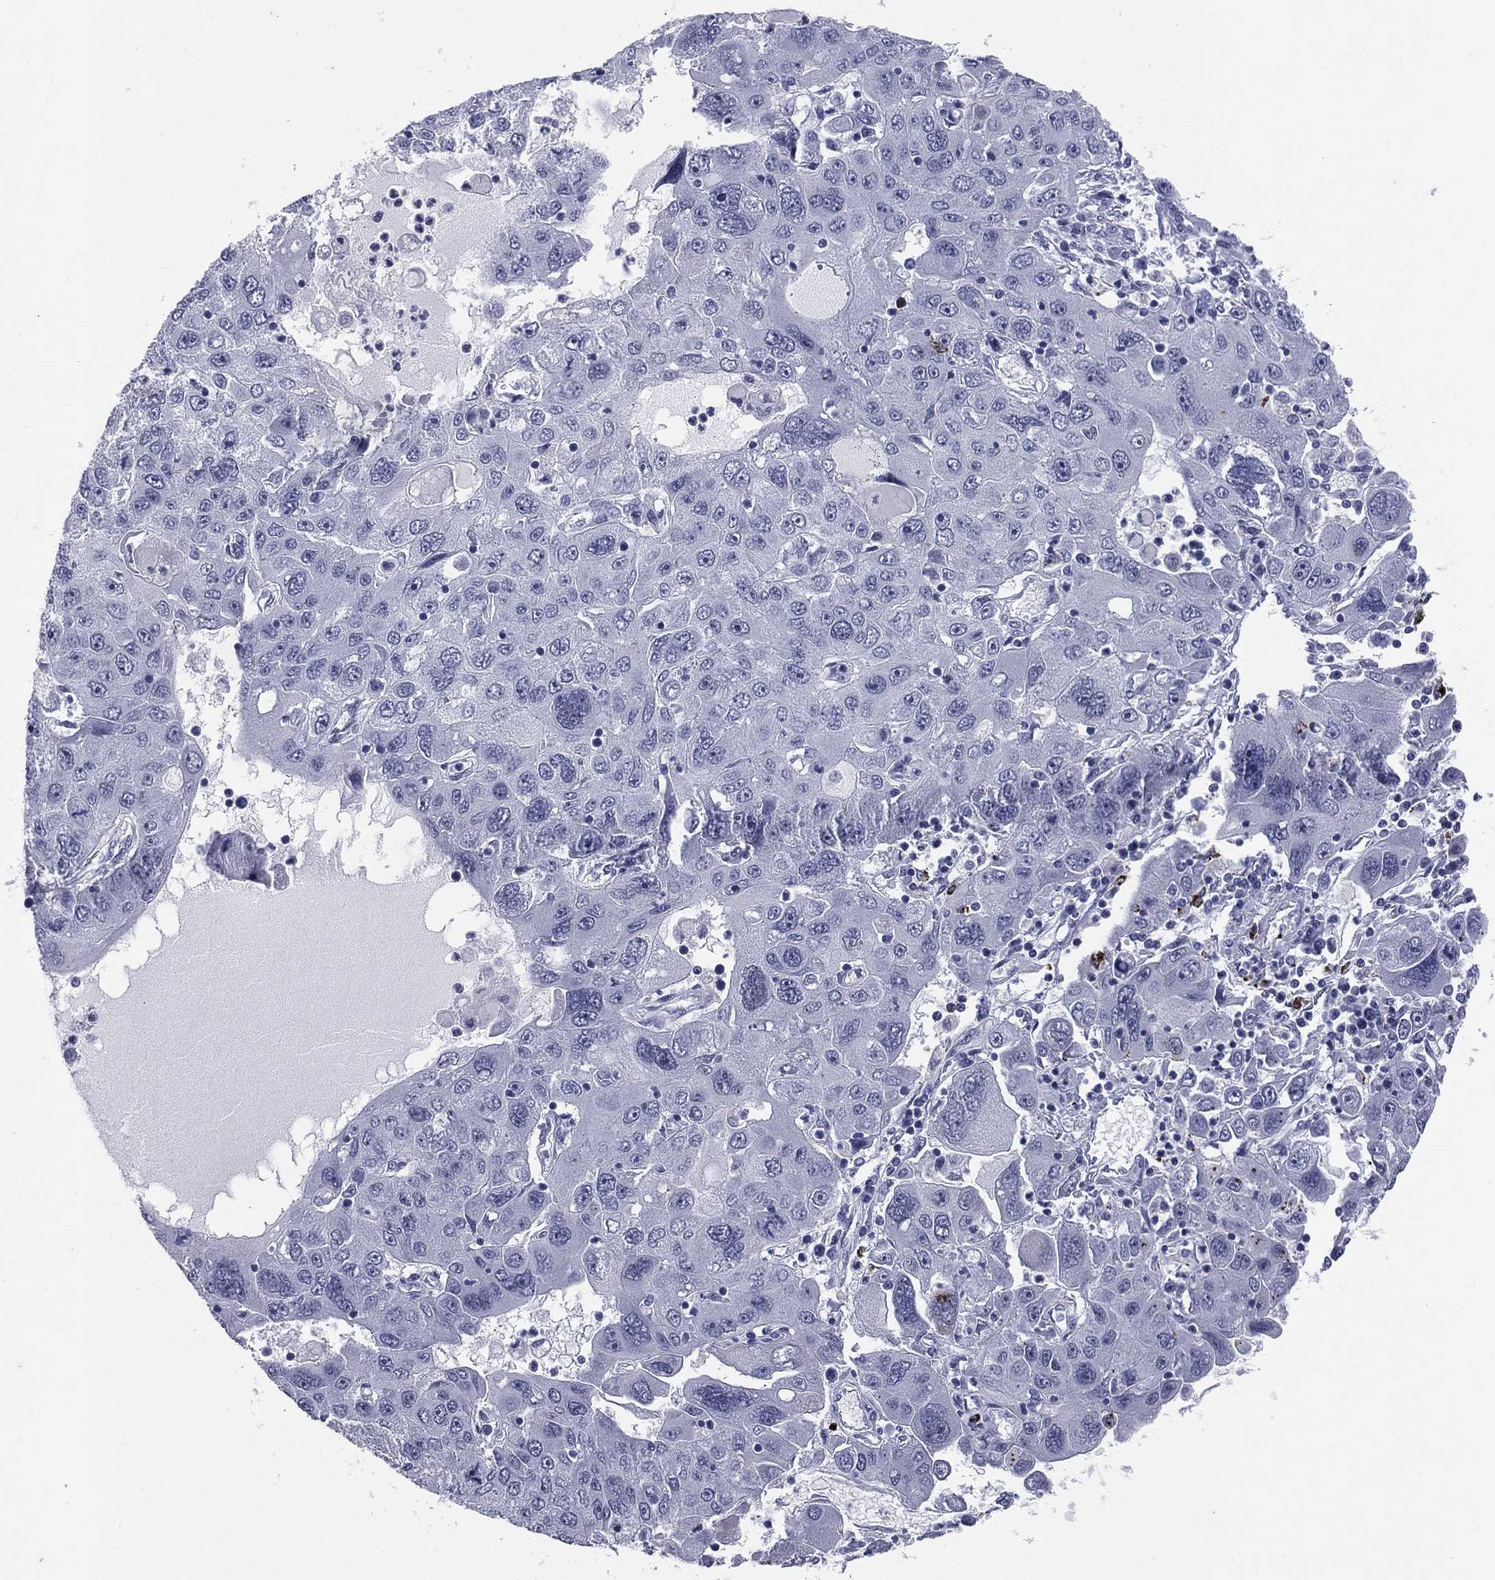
{"staining": {"intensity": "negative", "quantity": "none", "location": "none"}, "tissue": "stomach cancer", "cell_type": "Tumor cells", "image_type": "cancer", "snomed": [{"axis": "morphology", "description": "Adenocarcinoma, NOS"}, {"axis": "topography", "description": "Stomach"}], "caption": "This is a micrograph of immunohistochemistry (IHC) staining of stomach cancer, which shows no staining in tumor cells. (Brightfield microscopy of DAB immunohistochemistry at high magnification).", "gene": "HLA-DOA", "patient": {"sex": "male", "age": 56}}